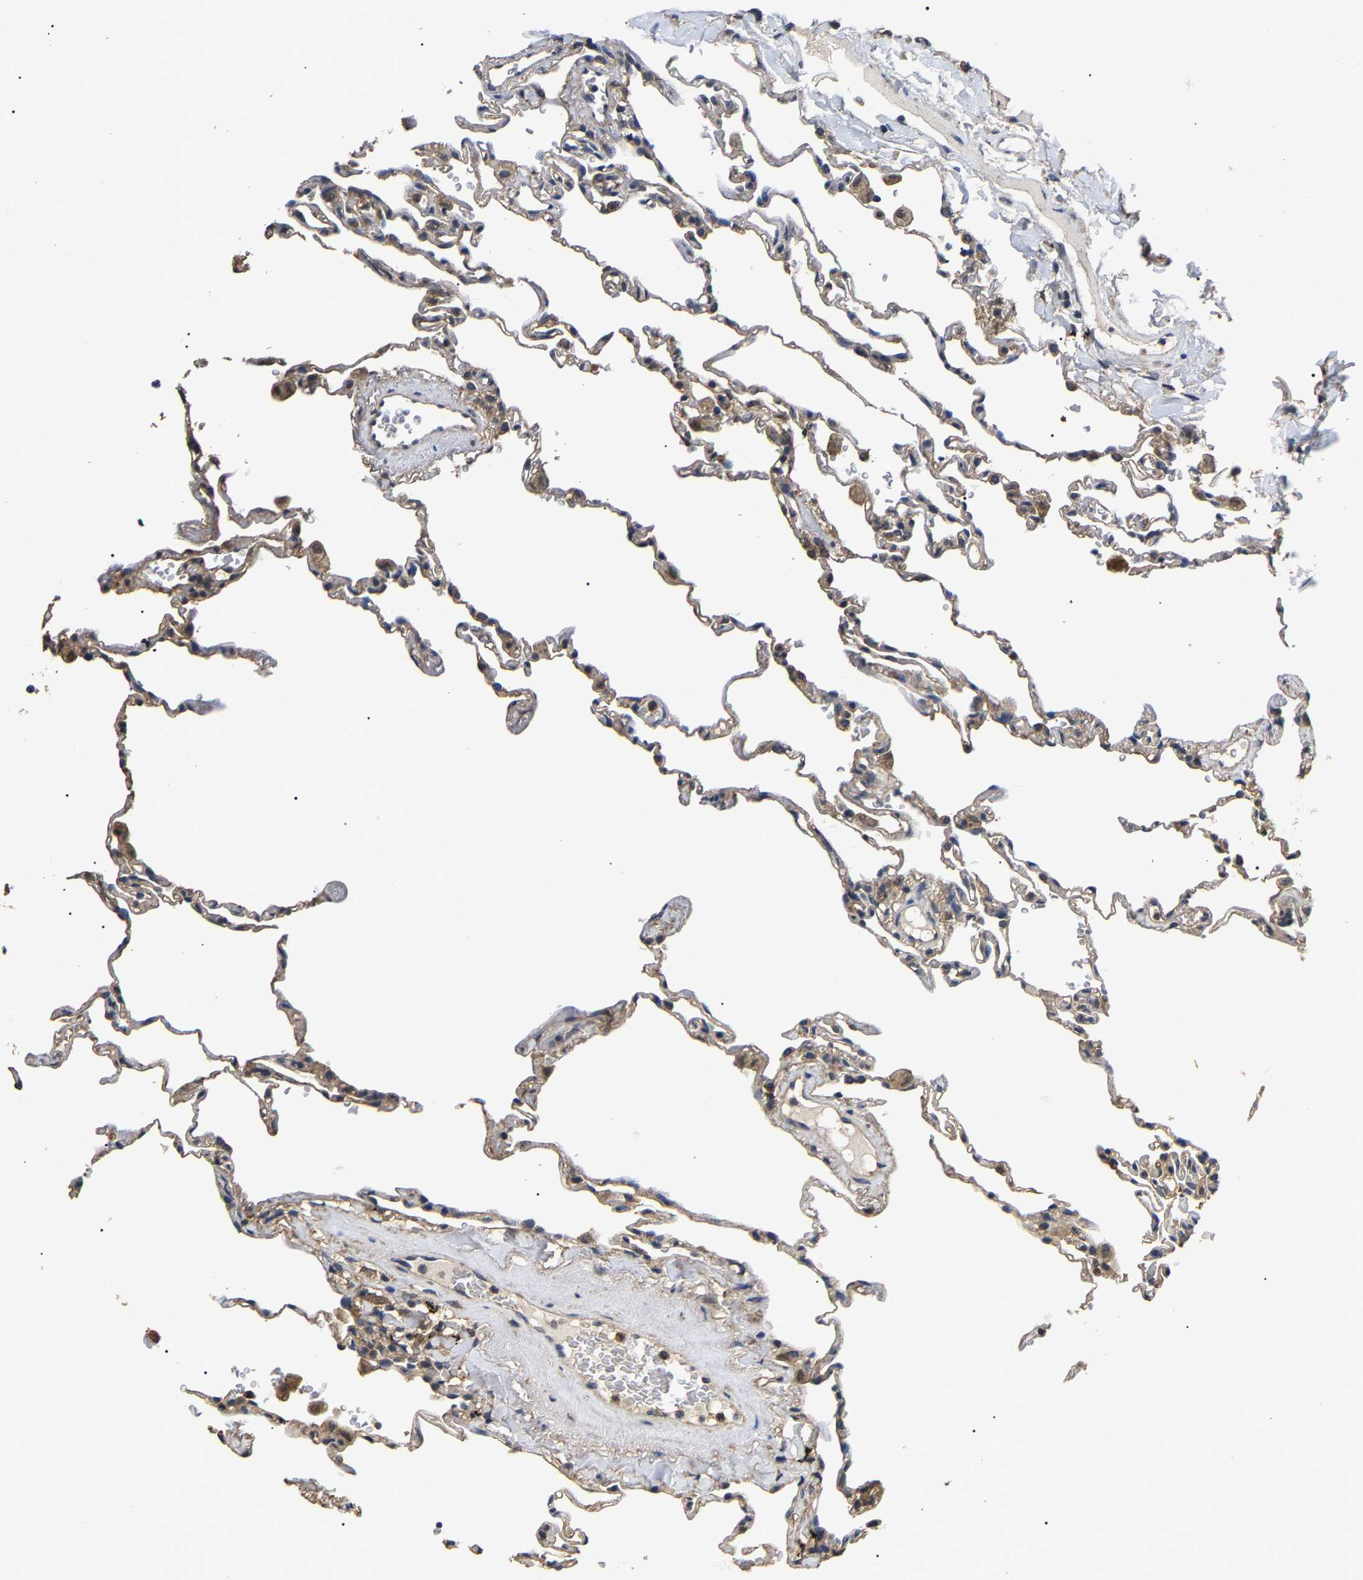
{"staining": {"intensity": "weak", "quantity": "<25%", "location": "cytoplasmic/membranous"}, "tissue": "lung", "cell_type": "Alveolar cells", "image_type": "normal", "snomed": [{"axis": "morphology", "description": "Normal tissue, NOS"}, {"axis": "topography", "description": "Lung"}], "caption": "This photomicrograph is of unremarkable lung stained with immunohistochemistry (IHC) to label a protein in brown with the nuclei are counter-stained blue. There is no expression in alveolar cells.", "gene": "PSMD8", "patient": {"sex": "male", "age": 59}}